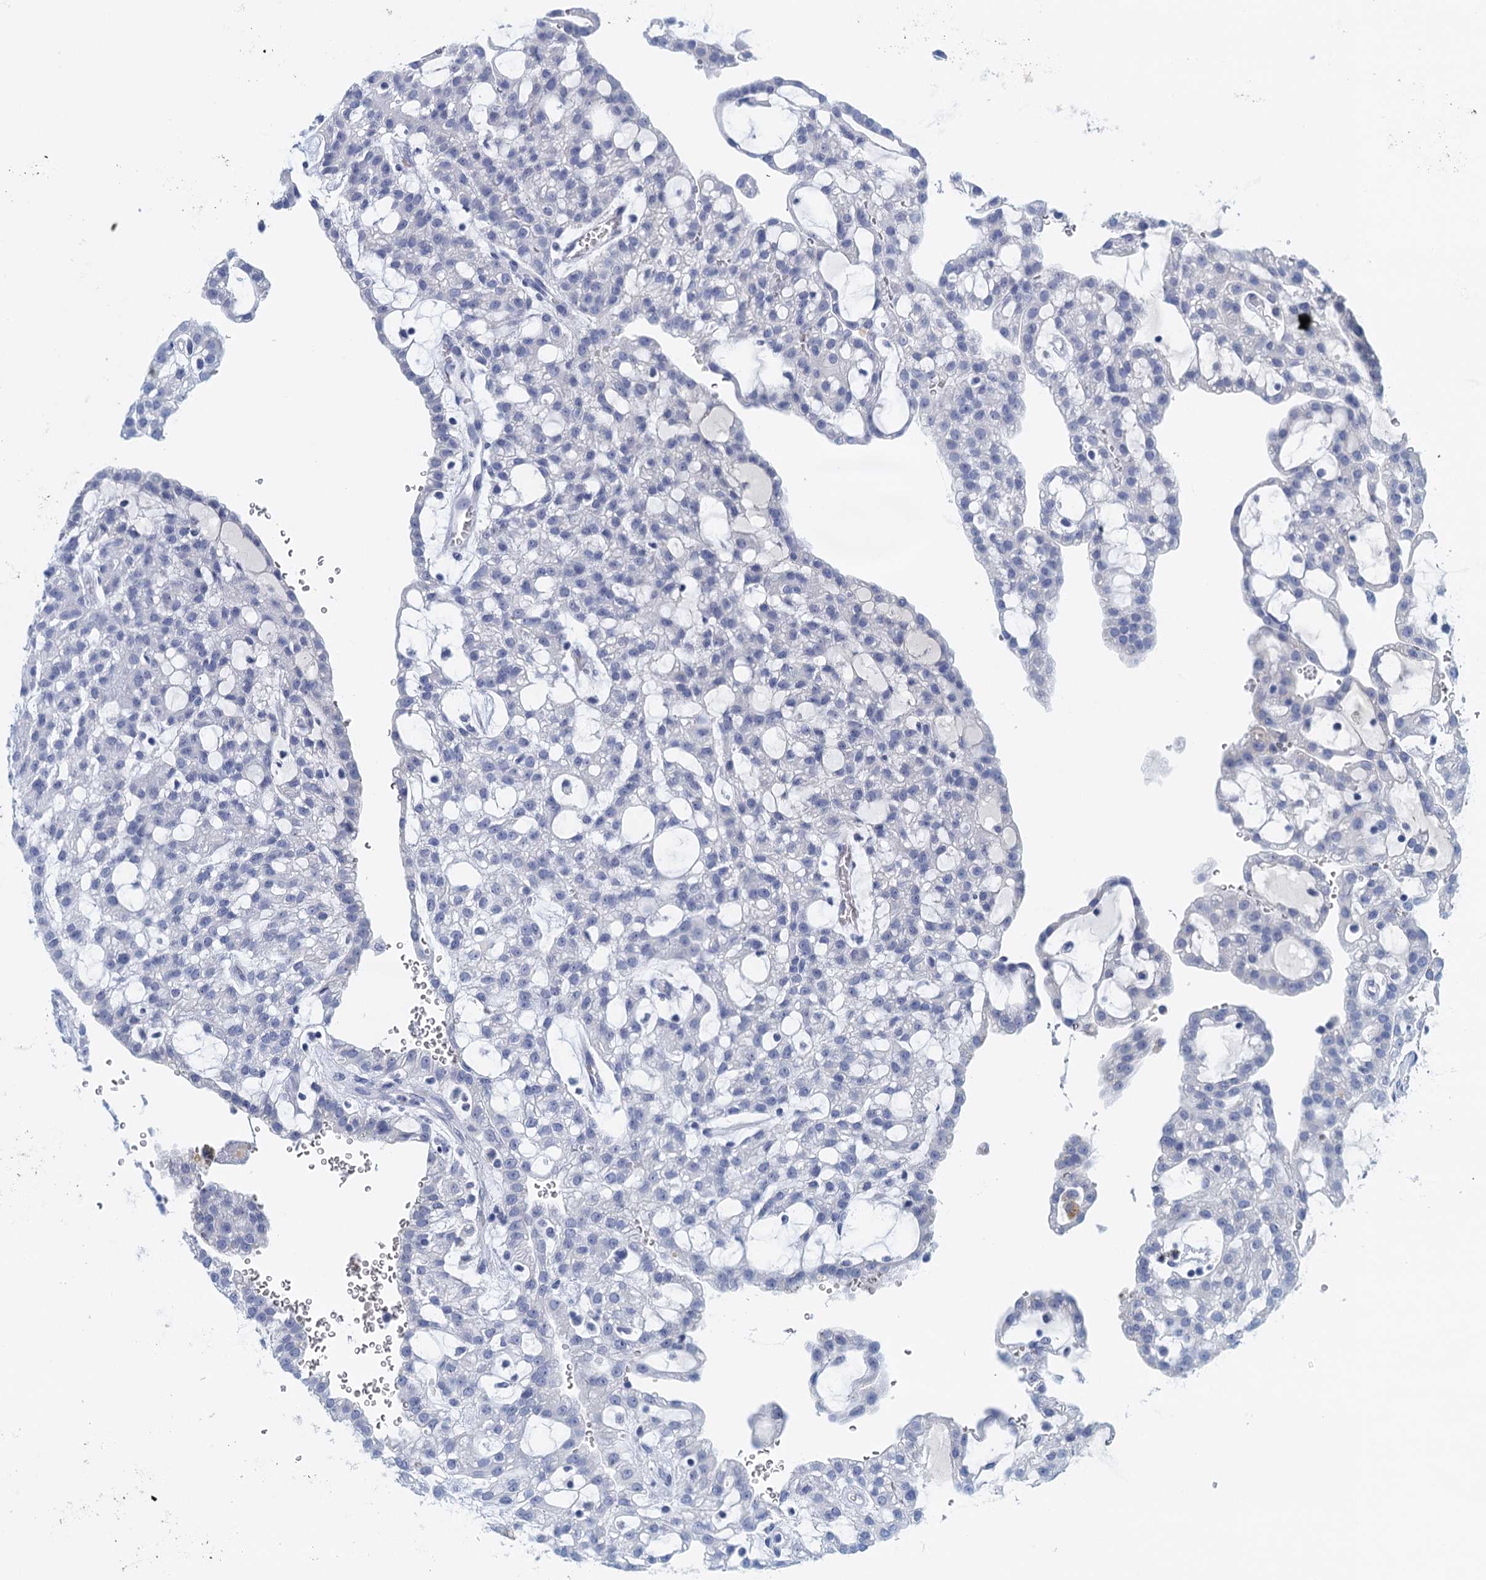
{"staining": {"intensity": "negative", "quantity": "none", "location": "none"}, "tissue": "renal cancer", "cell_type": "Tumor cells", "image_type": "cancer", "snomed": [{"axis": "morphology", "description": "Adenocarcinoma, NOS"}, {"axis": "topography", "description": "Kidney"}], "caption": "High power microscopy image of an IHC micrograph of adenocarcinoma (renal), revealing no significant positivity in tumor cells. Nuclei are stained in blue.", "gene": "CYP51A1", "patient": {"sex": "male", "age": 63}}